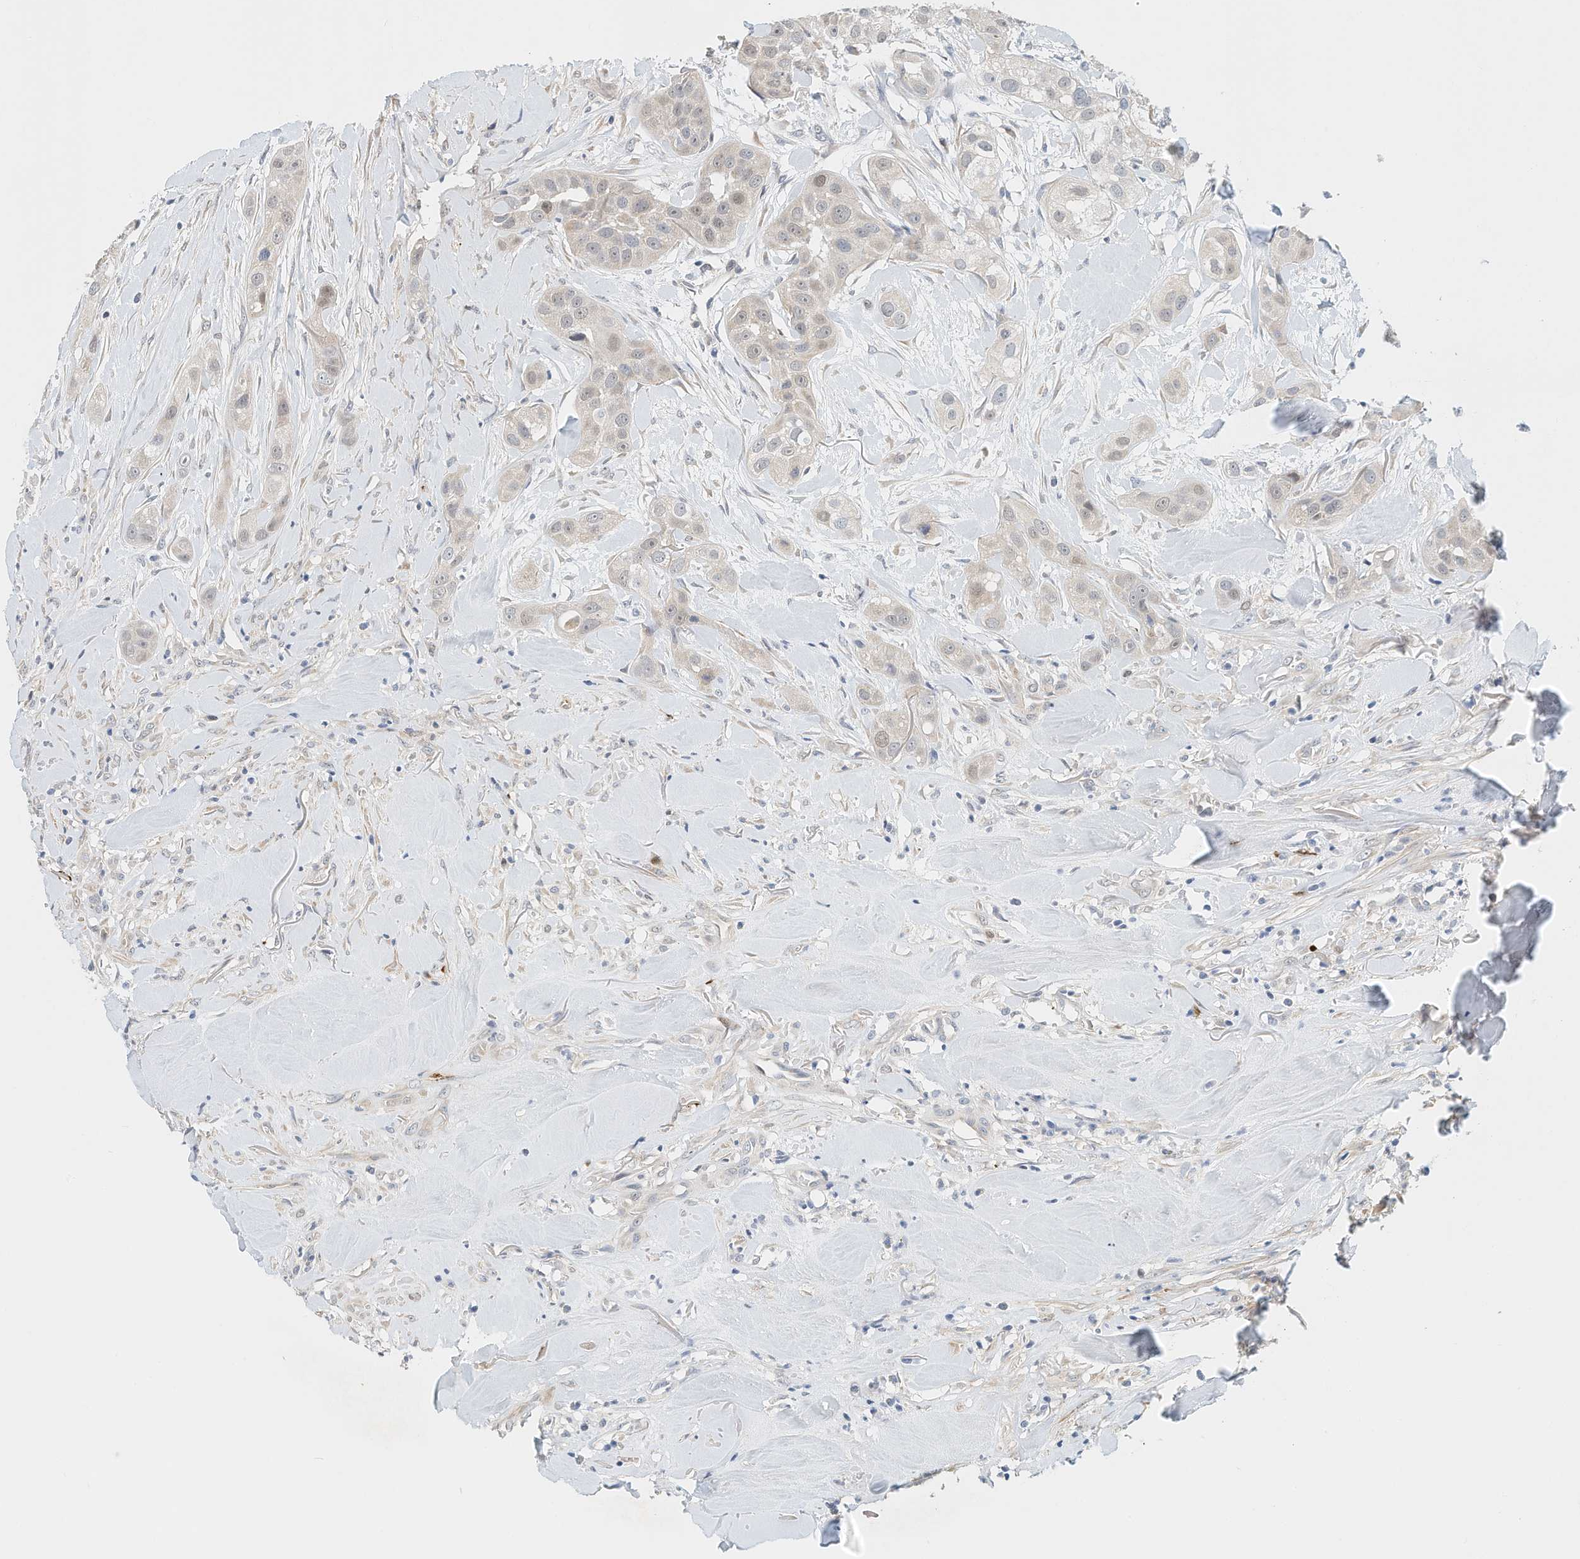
{"staining": {"intensity": "weak", "quantity": "<25%", "location": "nuclear"}, "tissue": "head and neck cancer", "cell_type": "Tumor cells", "image_type": "cancer", "snomed": [{"axis": "morphology", "description": "Normal tissue, NOS"}, {"axis": "morphology", "description": "Squamous cell carcinoma, NOS"}, {"axis": "topography", "description": "Skeletal muscle"}, {"axis": "topography", "description": "Head-Neck"}], "caption": "IHC of human head and neck squamous cell carcinoma shows no staining in tumor cells.", "gene": "ARHGAP28", "patient": {"sex": "male", "age": 51}}